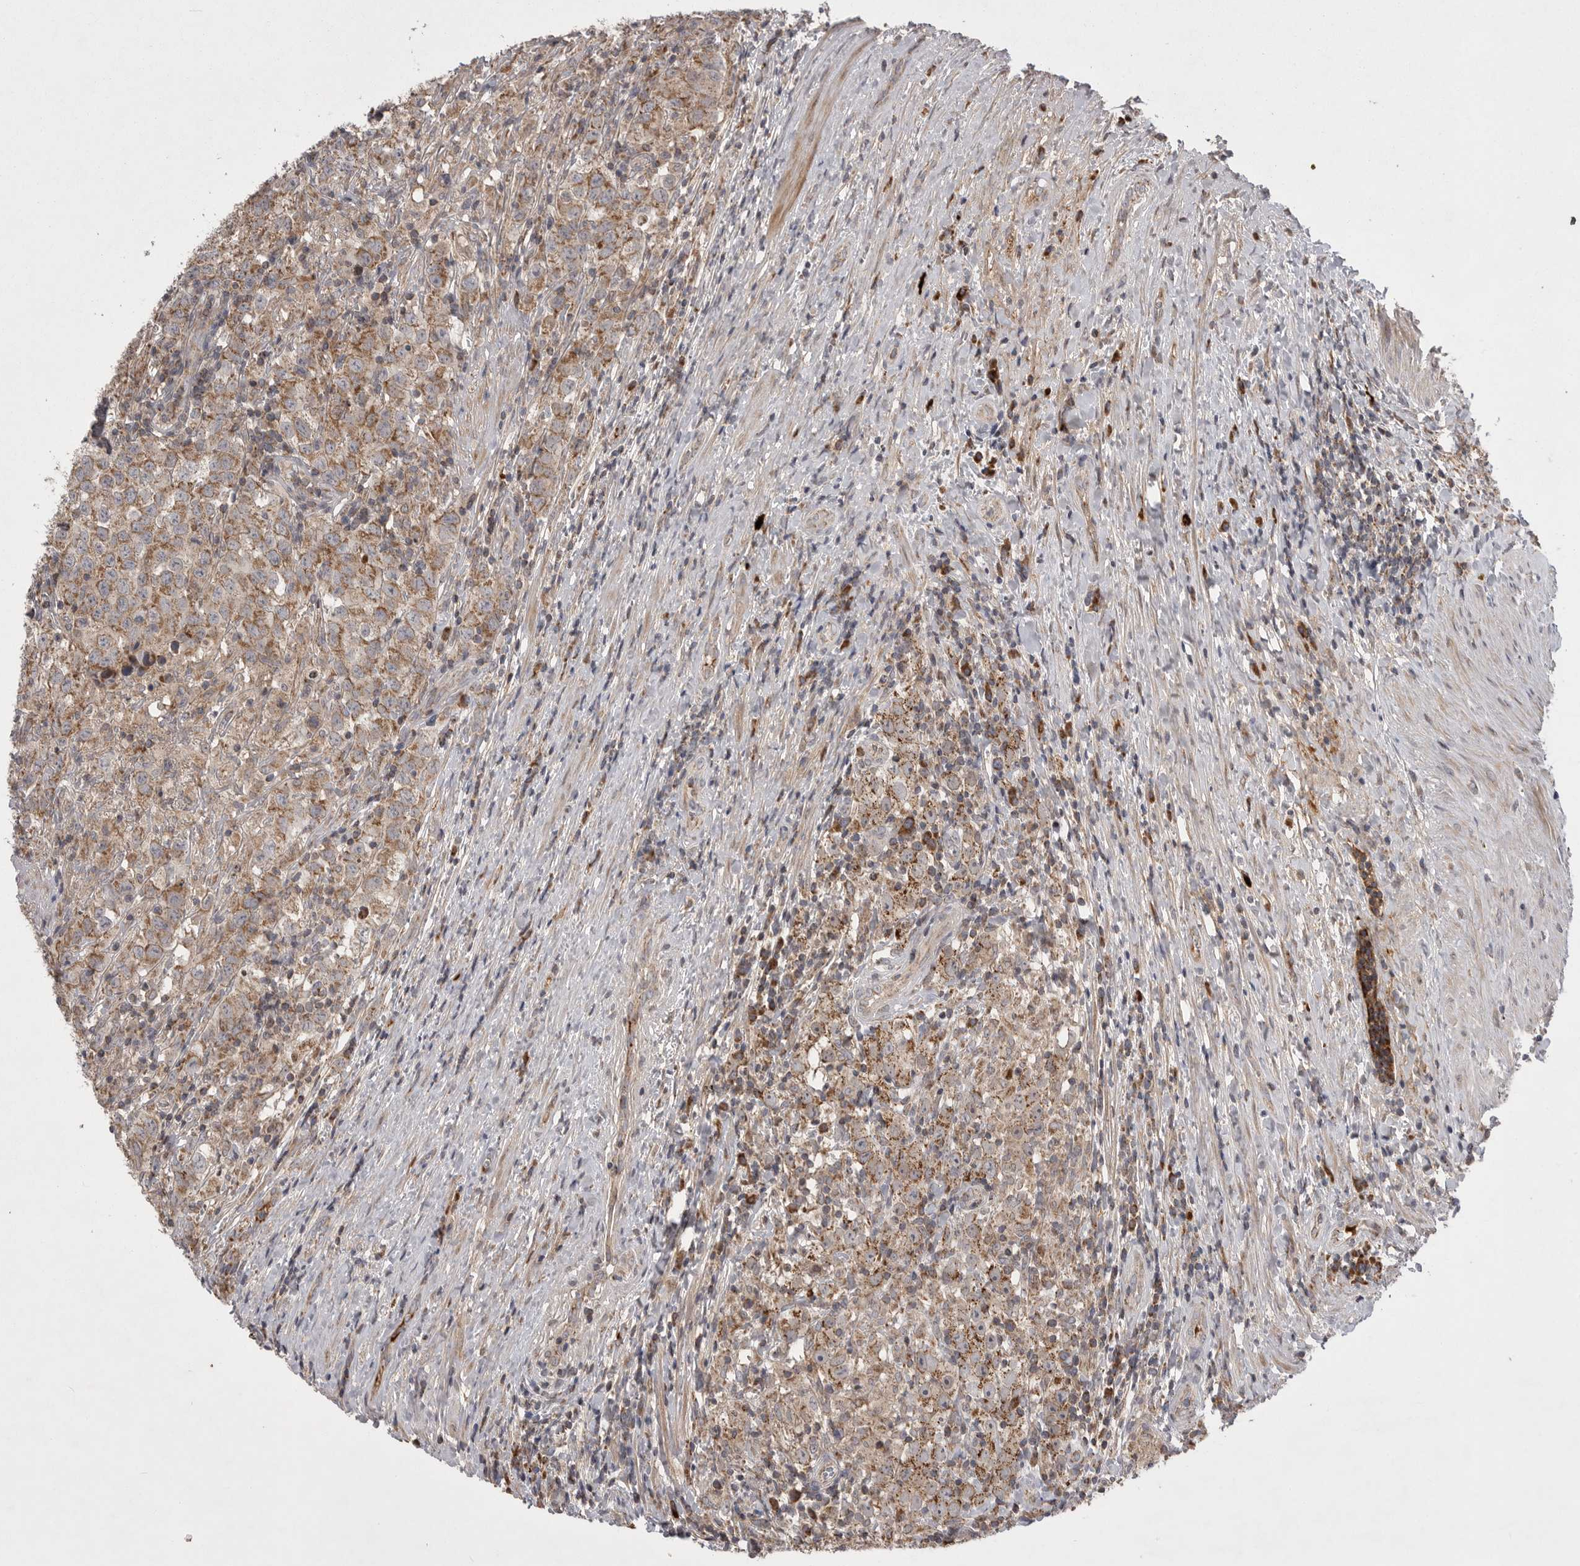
{"staining": {"intensity": "moderate", "quantity": ">75%", "location": "cytoplasmic/membranous"}, "tissue": "testis cancer", "cell_type": "Tumor cells", "image_type": "cancer", "snomed": [{"axis": "morphology", "description": "Seminoma, NOS"}, {"axis": "morphology", "description": "Carcinoma, Embryonal, NOS"}, {"axis": "topography", "description": "Testis"}], "caption": "The photomicrograph exhibits staining of testis cancer (embryonal carcinoma), revealing moderate cytoplasmic/membranous protein staining (brown color) within tumor cells.", "gene": "KYAT3", "patient": {"sex": "male", "age": 43}}